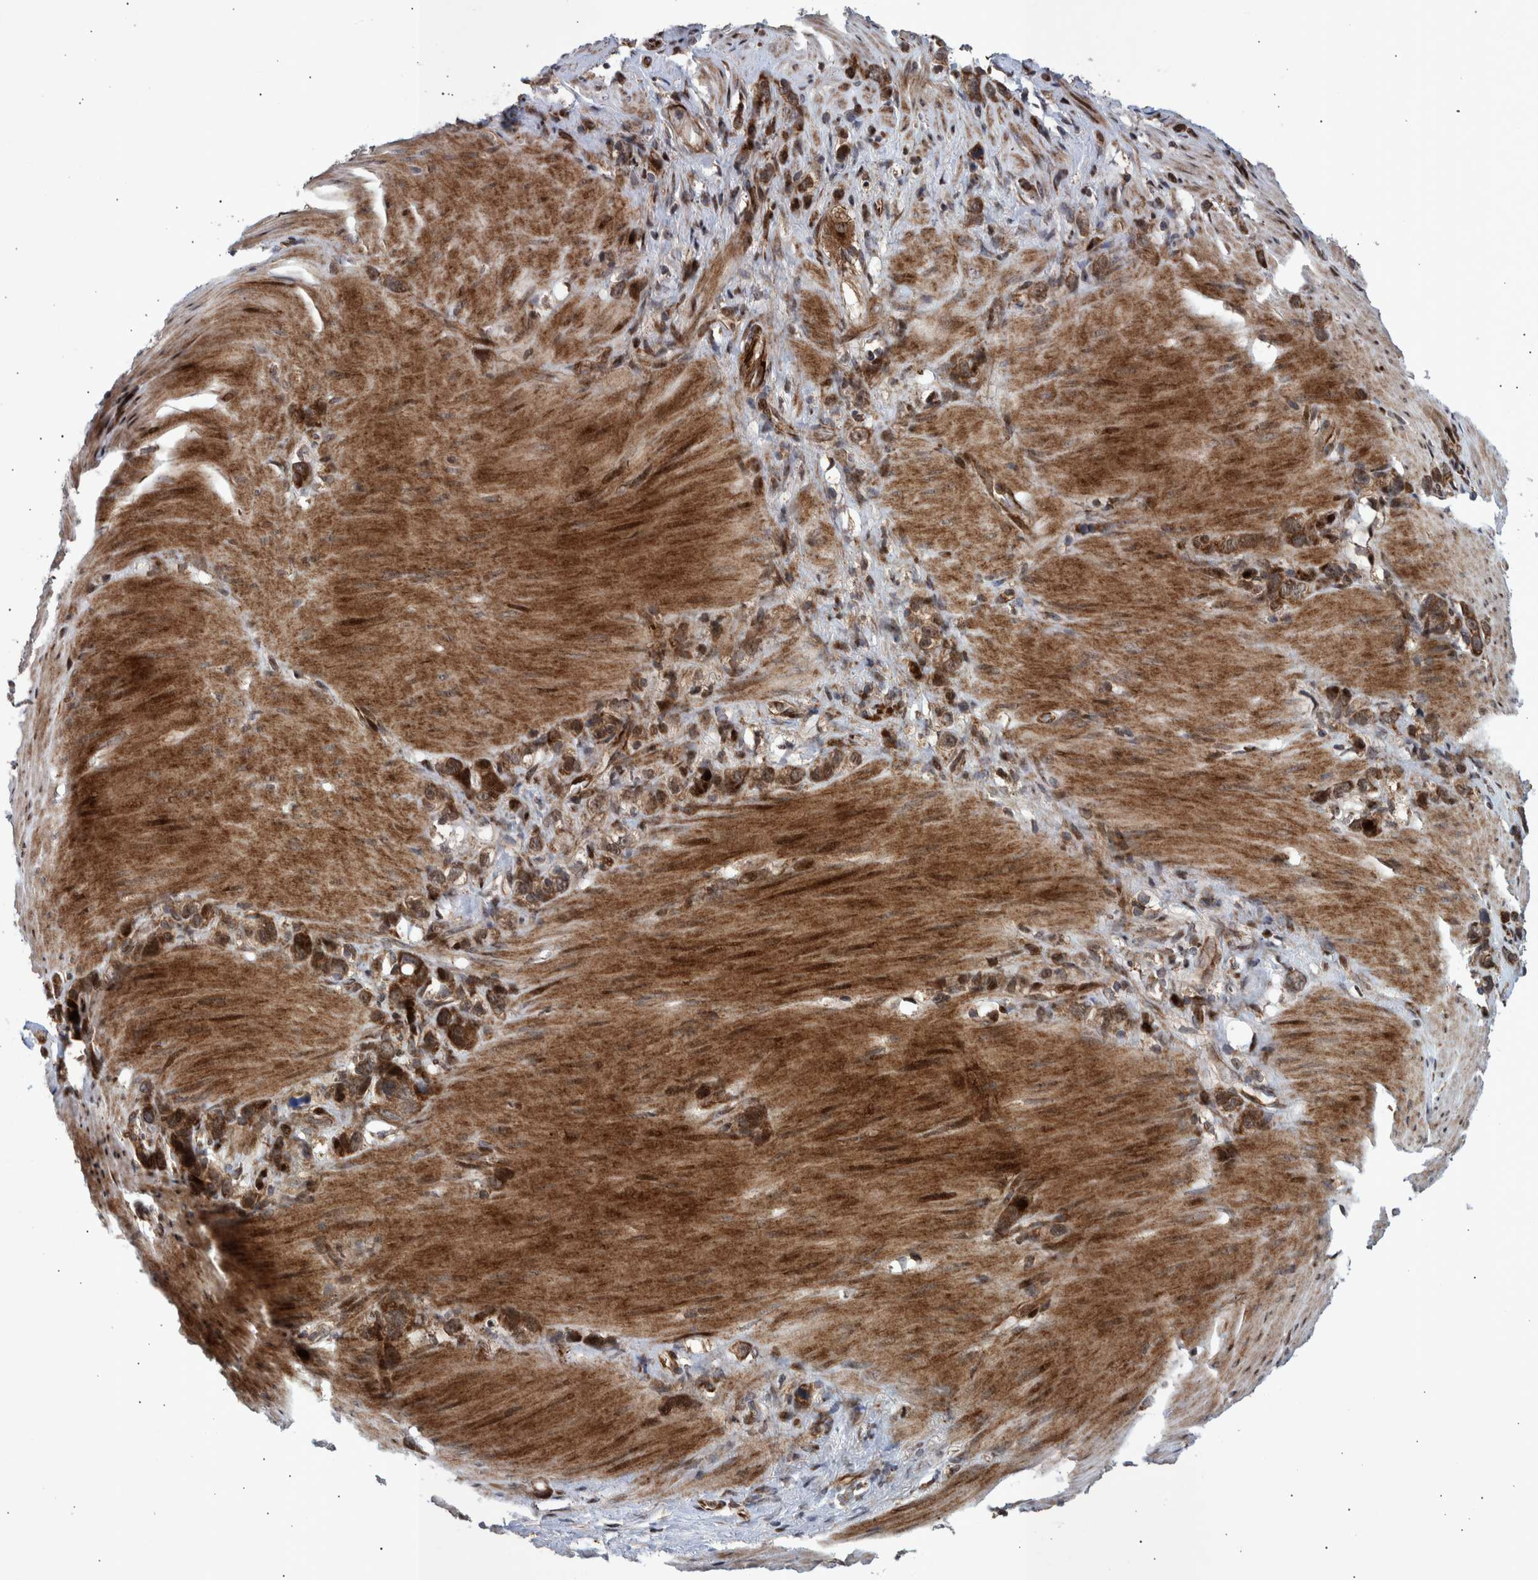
{"staining": {"intensity": "moderate", "quantity": ">75%", "location": "cytoplasmic/membranous"}, "tissue": "stomach cancer", "cell_type": "Tumor cells", "image_type": "cancer", "snomed": [{"axis": "morphology", "description": "Normal tissue, NOS"}, {"axis": "morphology", "description": "Adenocarcinoma, NOS"}, {"axis": "morphology", "description": "Adenocarcinoma, High grade"}, {"axis": "topography", "description": "Stomach, upper"}, {"axis": "topography", "description": "Stomach"}], "caption": "Immunohistochemical staining of stomach cancer (adenocarcinoma) demonstrates medium levels of moderate cytoplasmic/membranous protein expression in approximately >75% of tumor cells.", "gene": "SHISA6", "patient": {"sex": "female", "age": 65}}